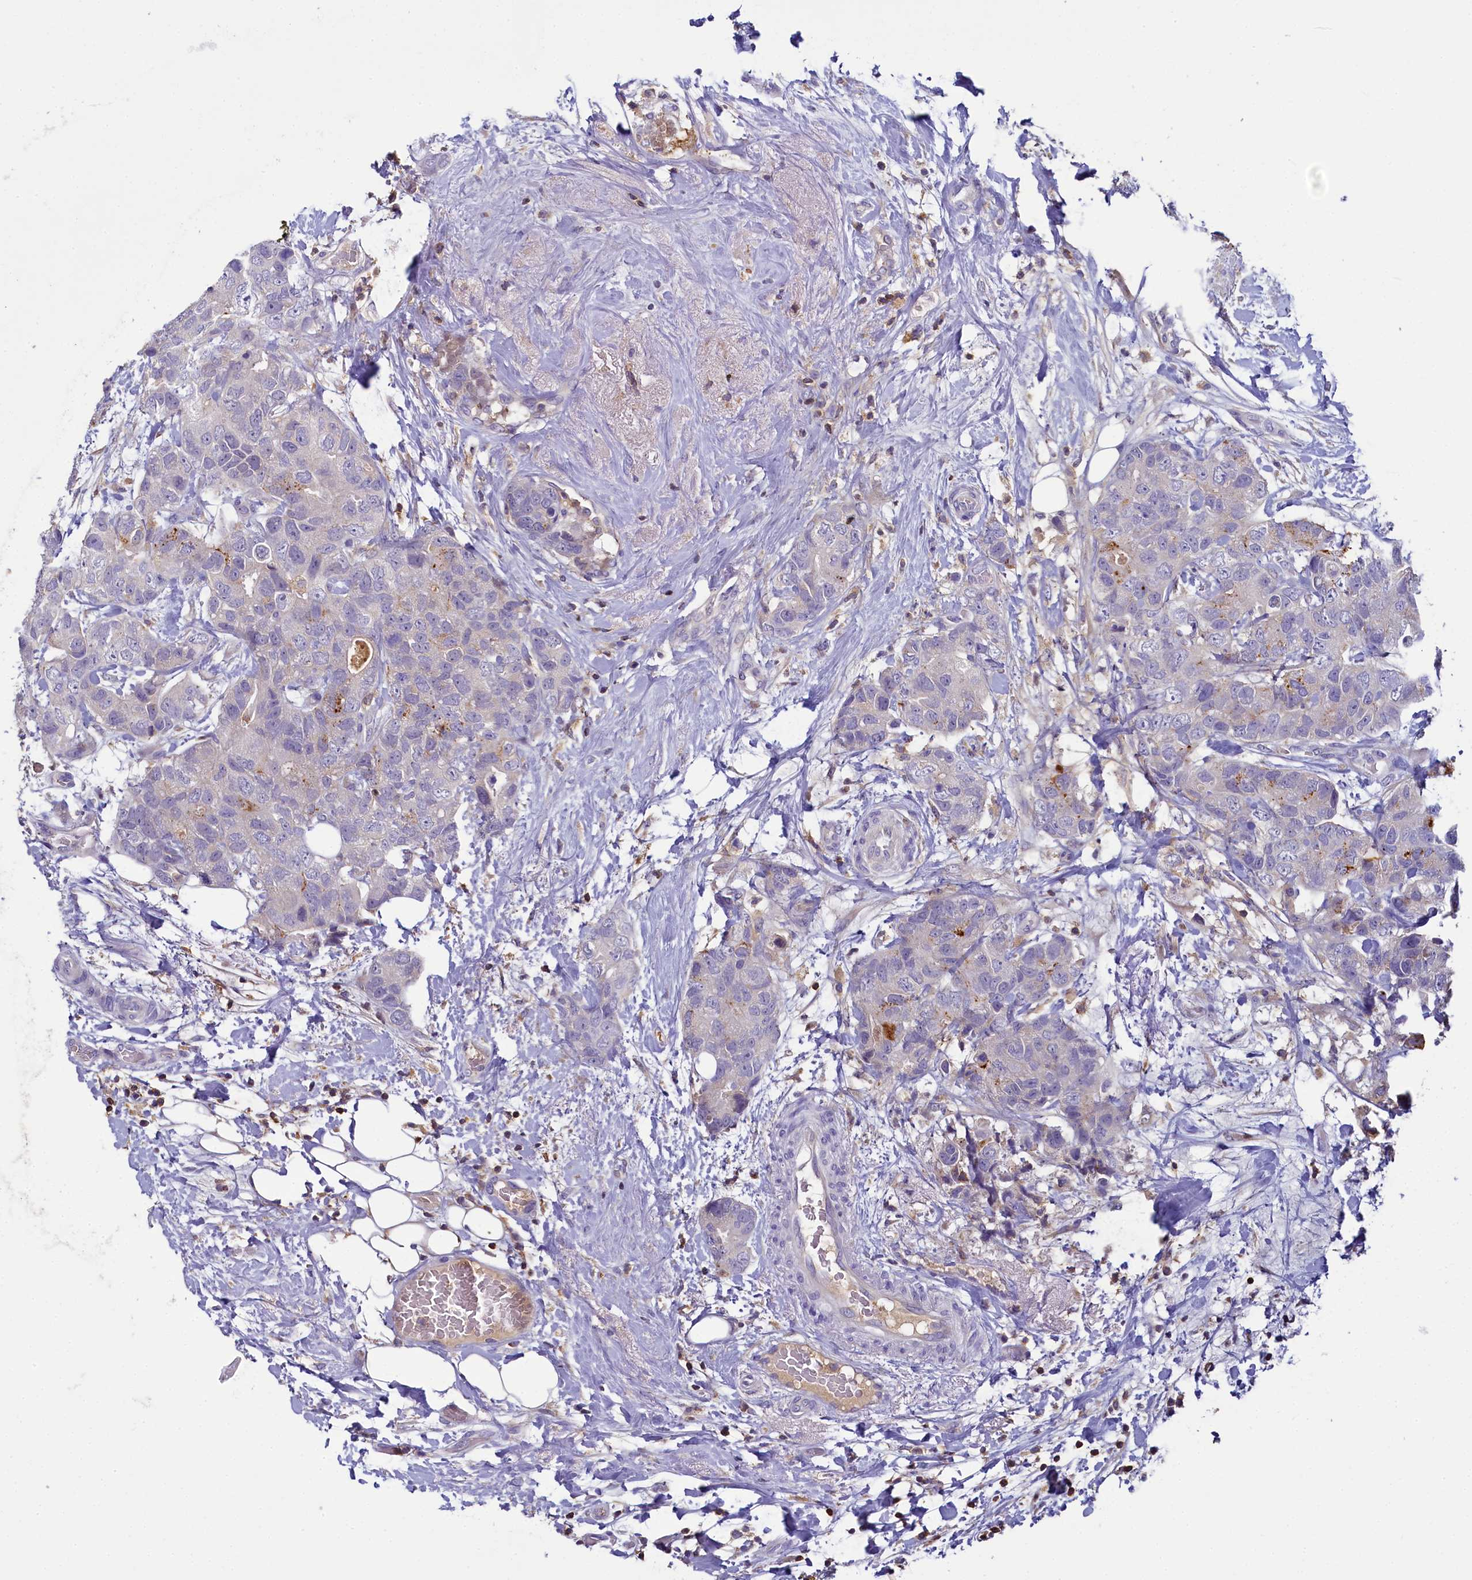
{"staining": {"intensity": "moderate", "quantity": "<25%", "location": "cytoplasmic/membranous"}, "tissue": "breast cancer", "cell_type": "Tumor cells", "image_type": "cancer", "snomed": [{"axis": "morphology", "description": "Duct carcinoma"}, {"axis": "topography", "description": "Breast"}], "caption": "Breast cancer (intraductal carcinoma) stained for a protein shows moderate cytoplasmic/membranous positivity in tumor cells. The staining was performed using DAB (3,3'-diaminobenzidine) to visualize the protein expression in brown, while the nuclei were stained in blue with hematoxylin (Magnification: 20x).", "gene": "FGFR2", "patient": {"sex": "female", "age": 62}}